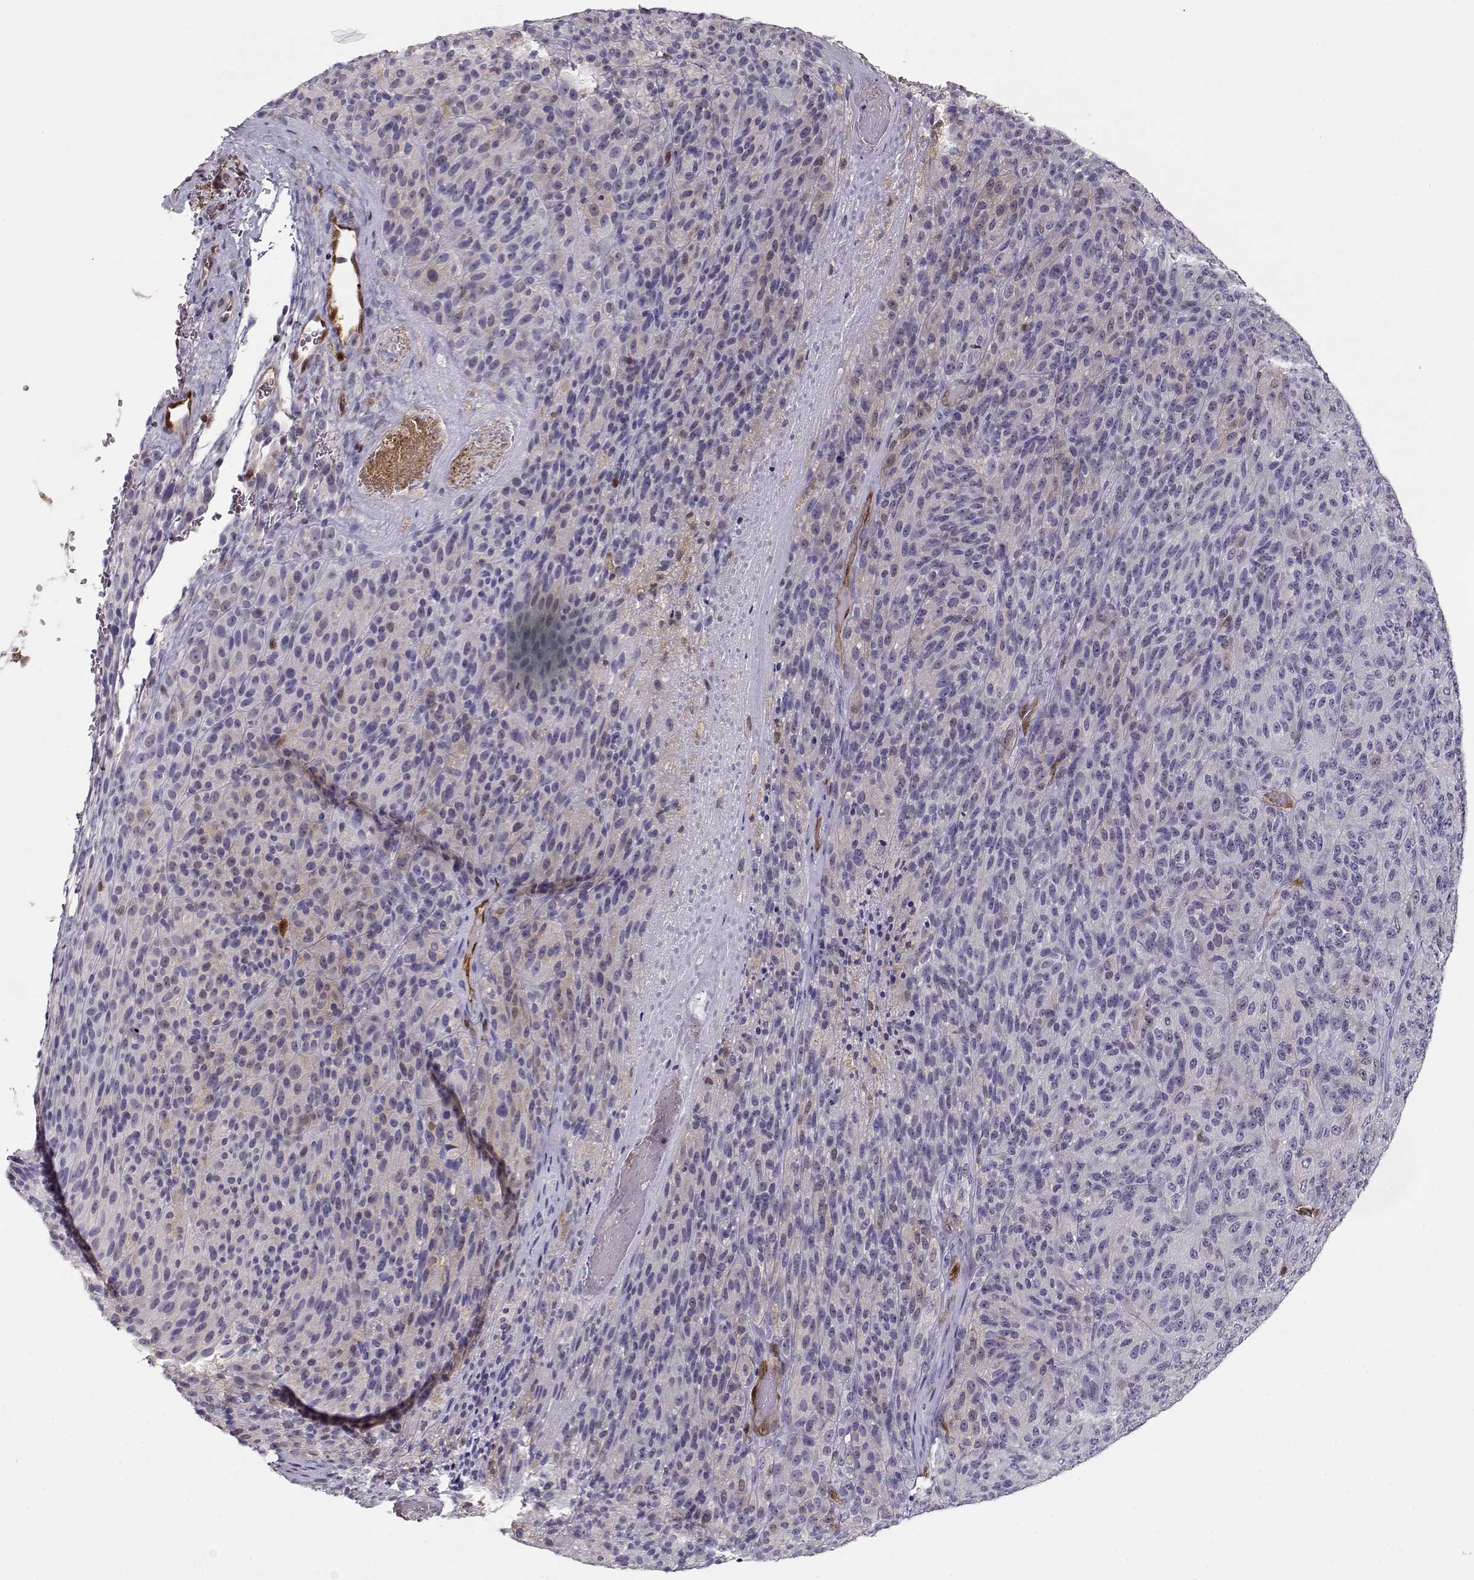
{"staining": {"intensity": "negative", "quantity": "none", "location": "none"}, "tissue": "melanoma", "cell_type": "Tumor cells", "image_type": "cancer", "snomed": [{"axis": "morphology", "description": "Malignant melanoma, Metastatic site"}, {"axis": "topography", "description": "Brain"}], "caption": "Immunohistochemistry of human melanoma reveals no expression in tumor cells. Brightfield microscopy of immunohistochemistry stained with DAB (brown) and hematoxylin (blue), captured at high magnification.", "gene": "PNP", "patient": {"sex": "female", "age": 56}}